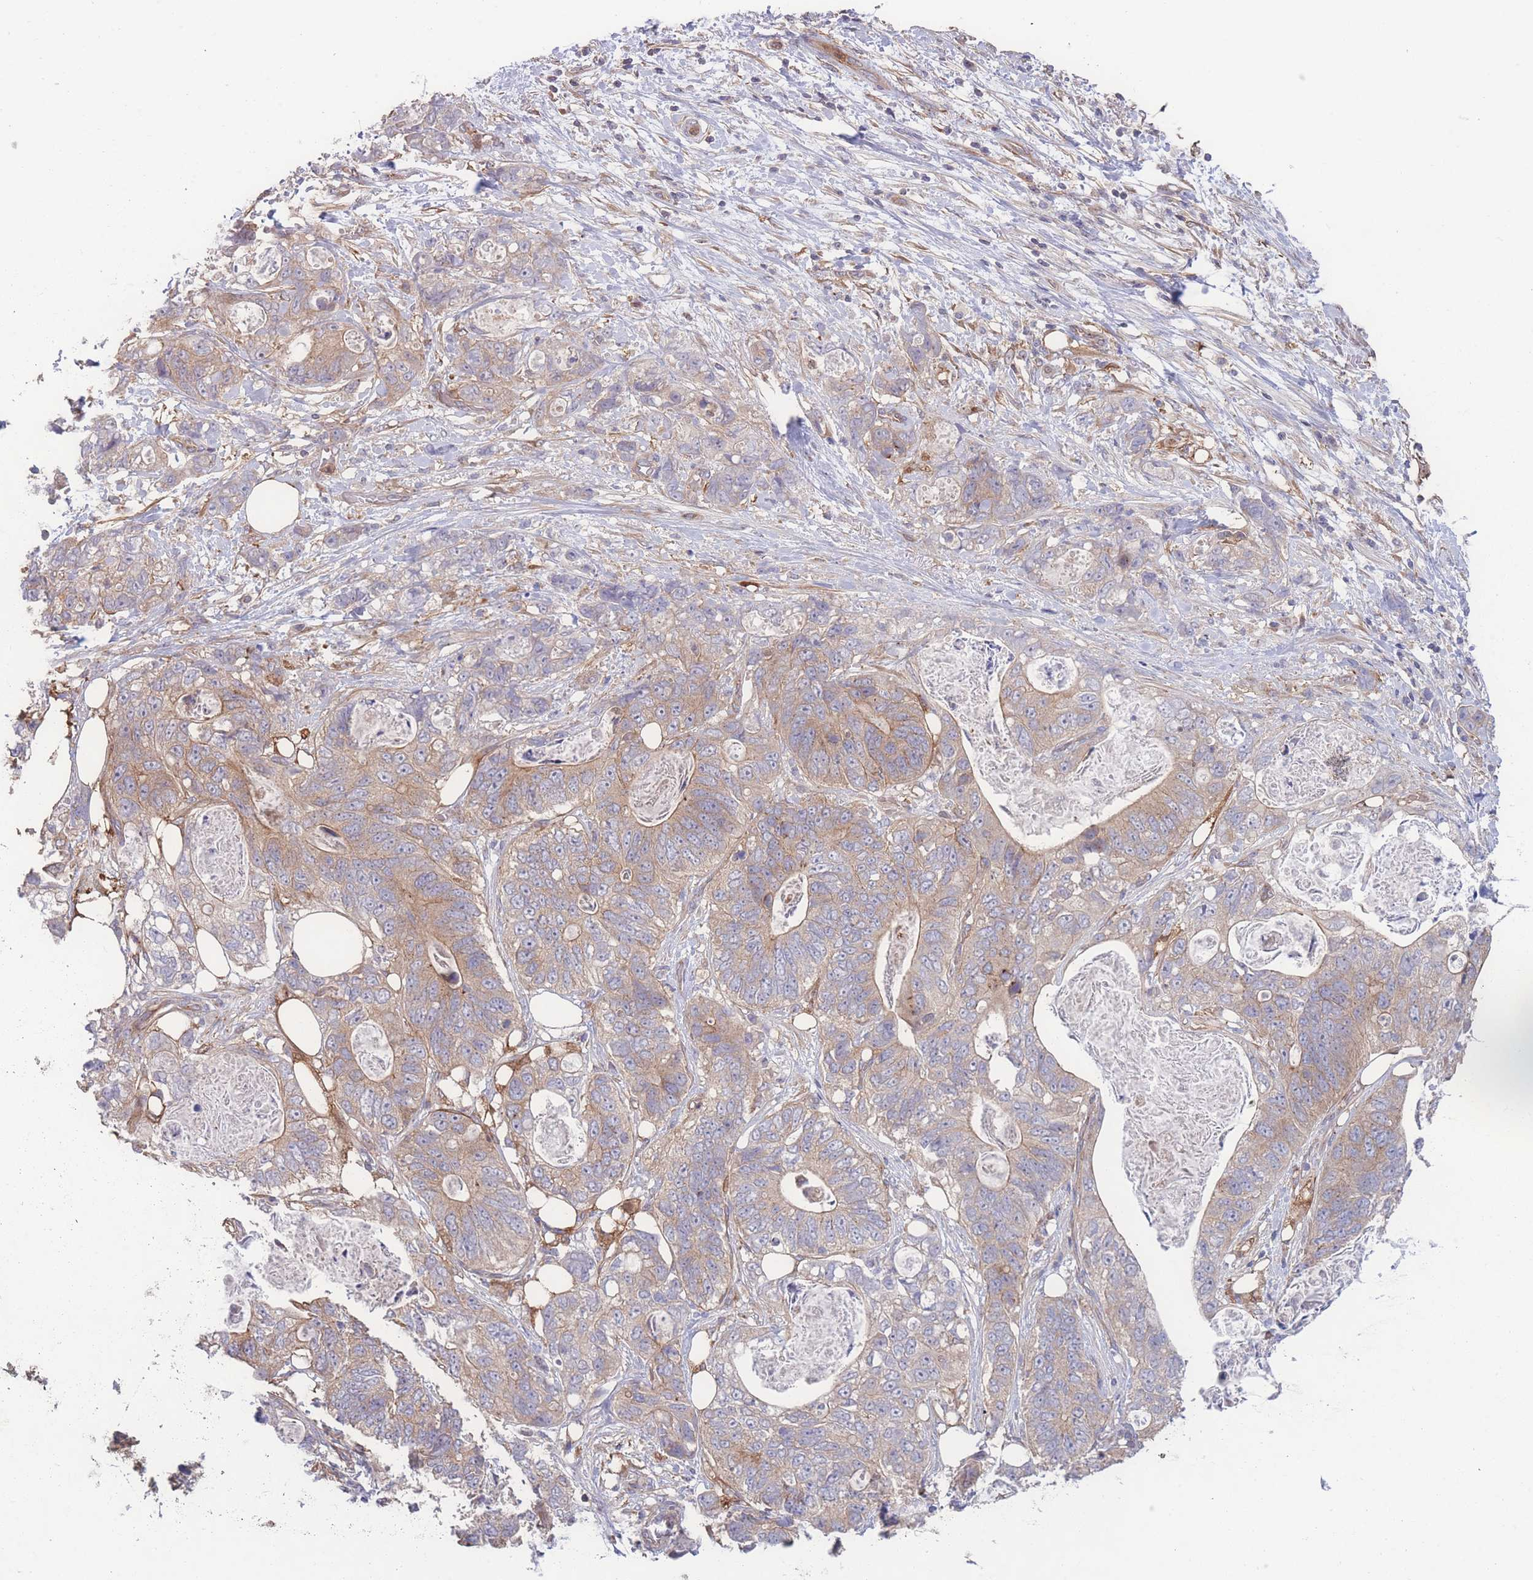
{"staining": {"intensity": "moderate", "quantity": "<25%", "location": "cytoplasmic/membranous"}, "tissue": "stomach cancer", "cell_type": "Tumor cells", "image_type": "cancer", "snomed": [{"axis": "morphology", "description": "Adenocarcinoma, NOS"}, {"axis": "topography", "description": "Stomach"}], "caption": "A brown stain labels moderate cytoplasmic/membranous positivity of a protein in stomach cancer tumor cells.", "gene": "STEAP3", "patient": {"sex": "female", "age": 89}}